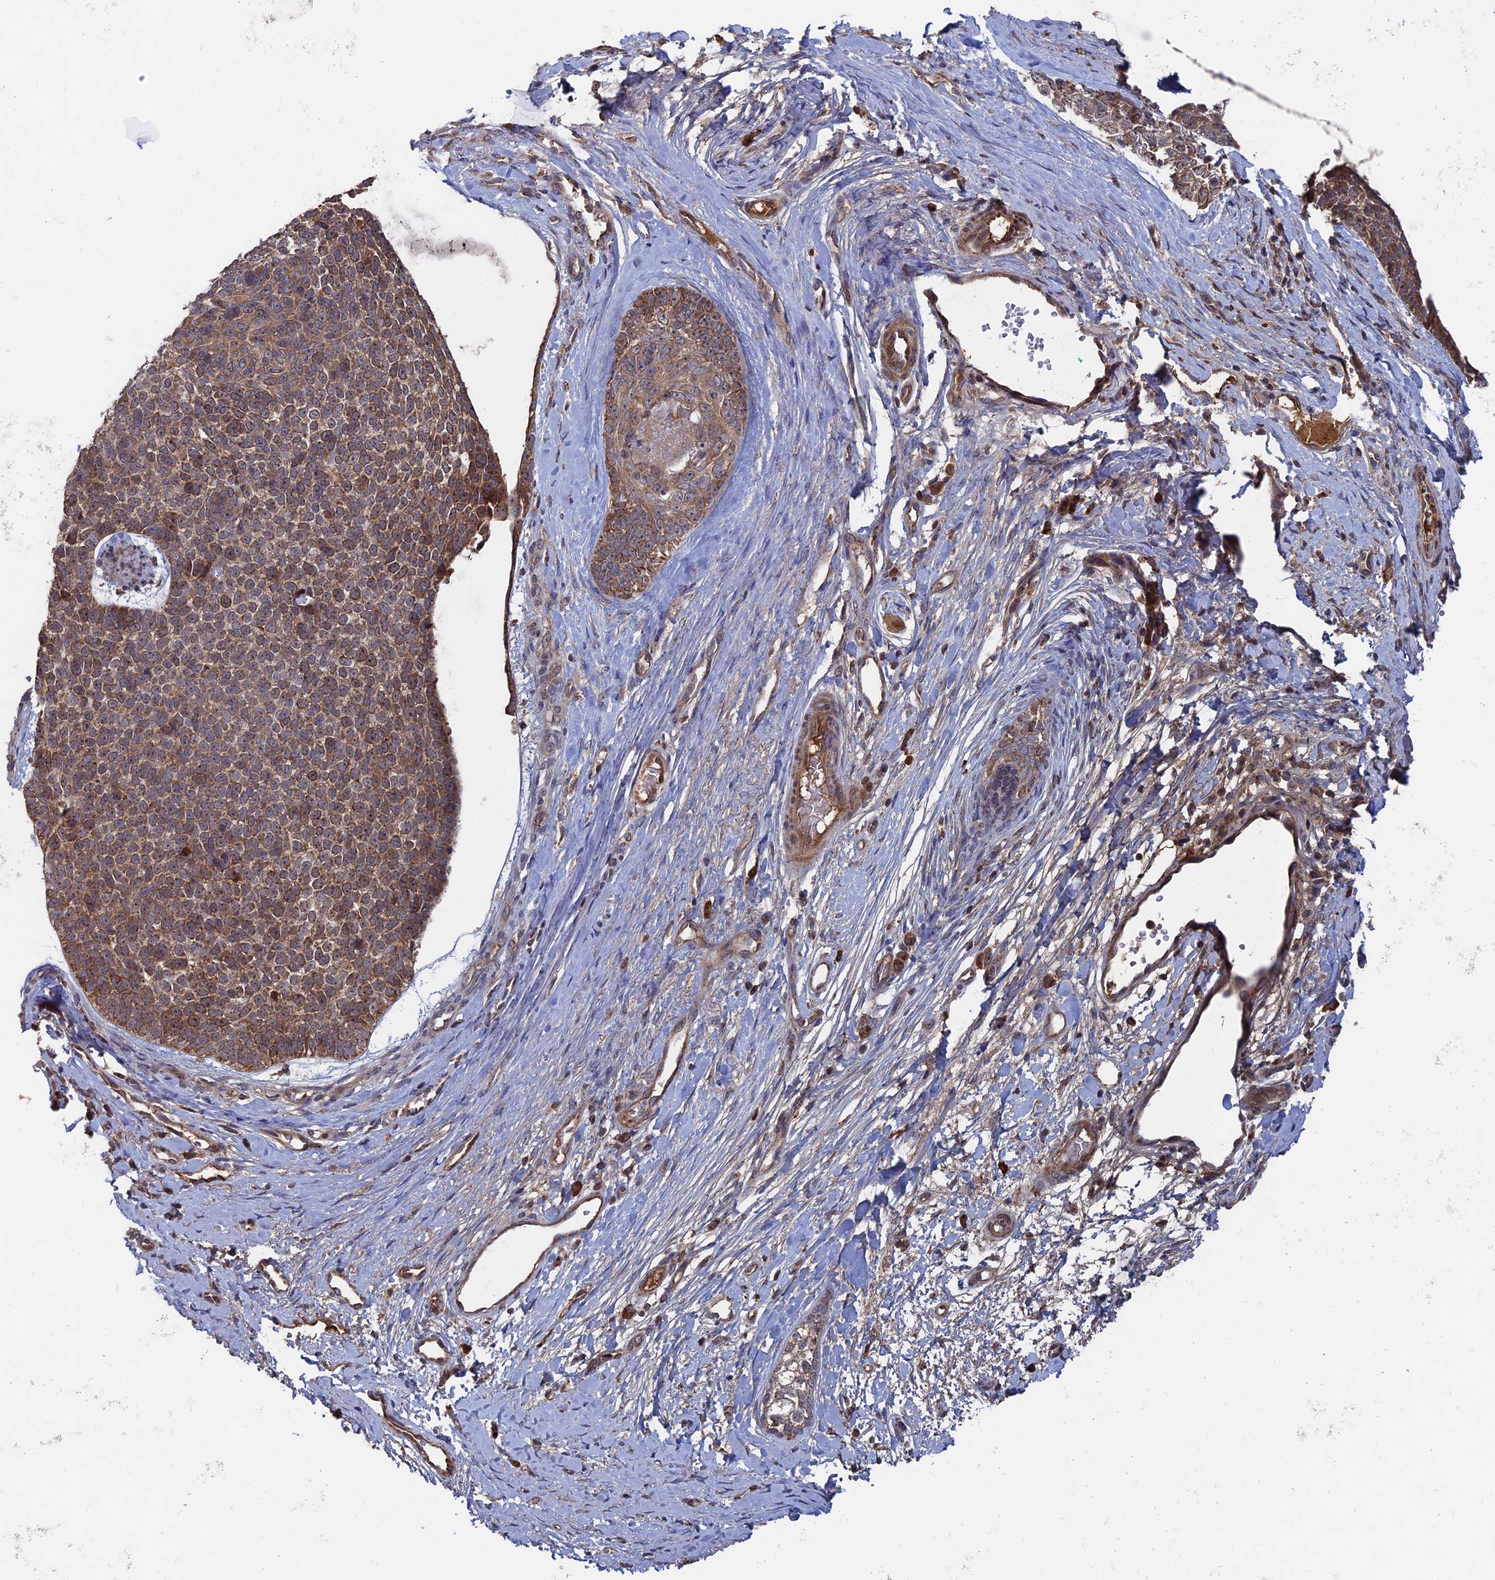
{"staining": {"intensity": "moderate", "quantity": "25%-75%", "location": "cytoplasmic/membranous"}, "tissue": "skin cancer", "cell_type": "Tumor cells", "image_type": "cancer", "snomed": [{"axis": "morphology", "description": "Basal cell carcinoma"}, {"axis": "topography", "description": "Skin"}], "caption": "Immunohistochemistry (DAB) staining of basal cell carcinoma (skin) displays moderate cytoplasmic/membranous protein expression in approximately 25%-75% of tumor cells.", "gene": "RAB15", "patient": {"sex": "female", "age": 81}}